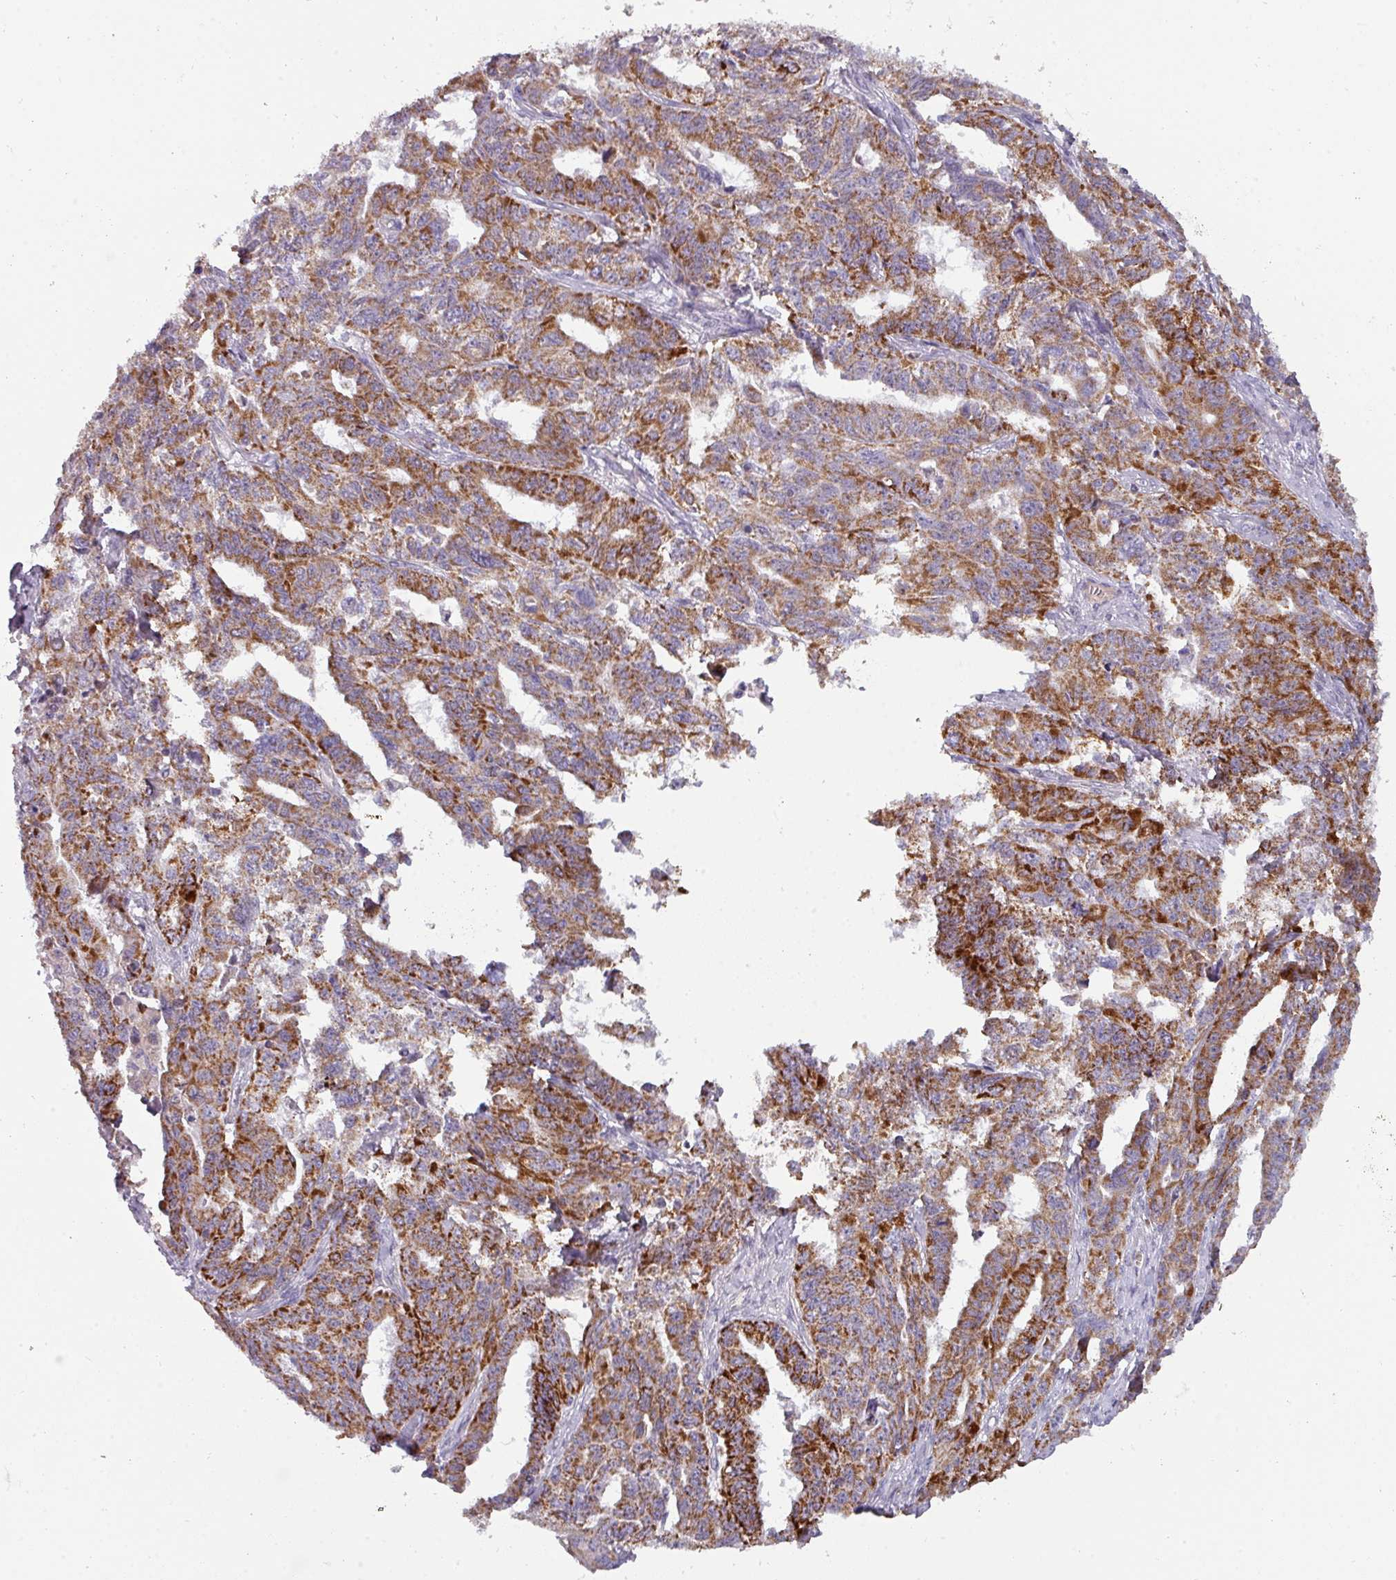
{"staining": {"intensity": "moderate", "quantity": "25%-75%", "location": "cytoplasmic/membranous"}, "tissue": "ovarian cancer", "cell_type": "Tumor cells", "image_type": "cancer", "snomed": [{"axis": "morphology", "description": "Adenocarcinoma, NOS"}, {"axis": "morphology", "description": "Carcinoma, endometroid"}, {"axis": "topography", "description": "Ovary"}], "caption": "IHC photomicrograph of neoplastic tissue: human ovarian cancer stained using IHC demonstrates medium levels of moderate protein expression localized specifically in the cytoplasmic/membranous of tumor cells, appearing as a cytoplasmic/membranous brown color.", "gene": "C2orf68", "patient": {"sex": "female", "age": 72}}